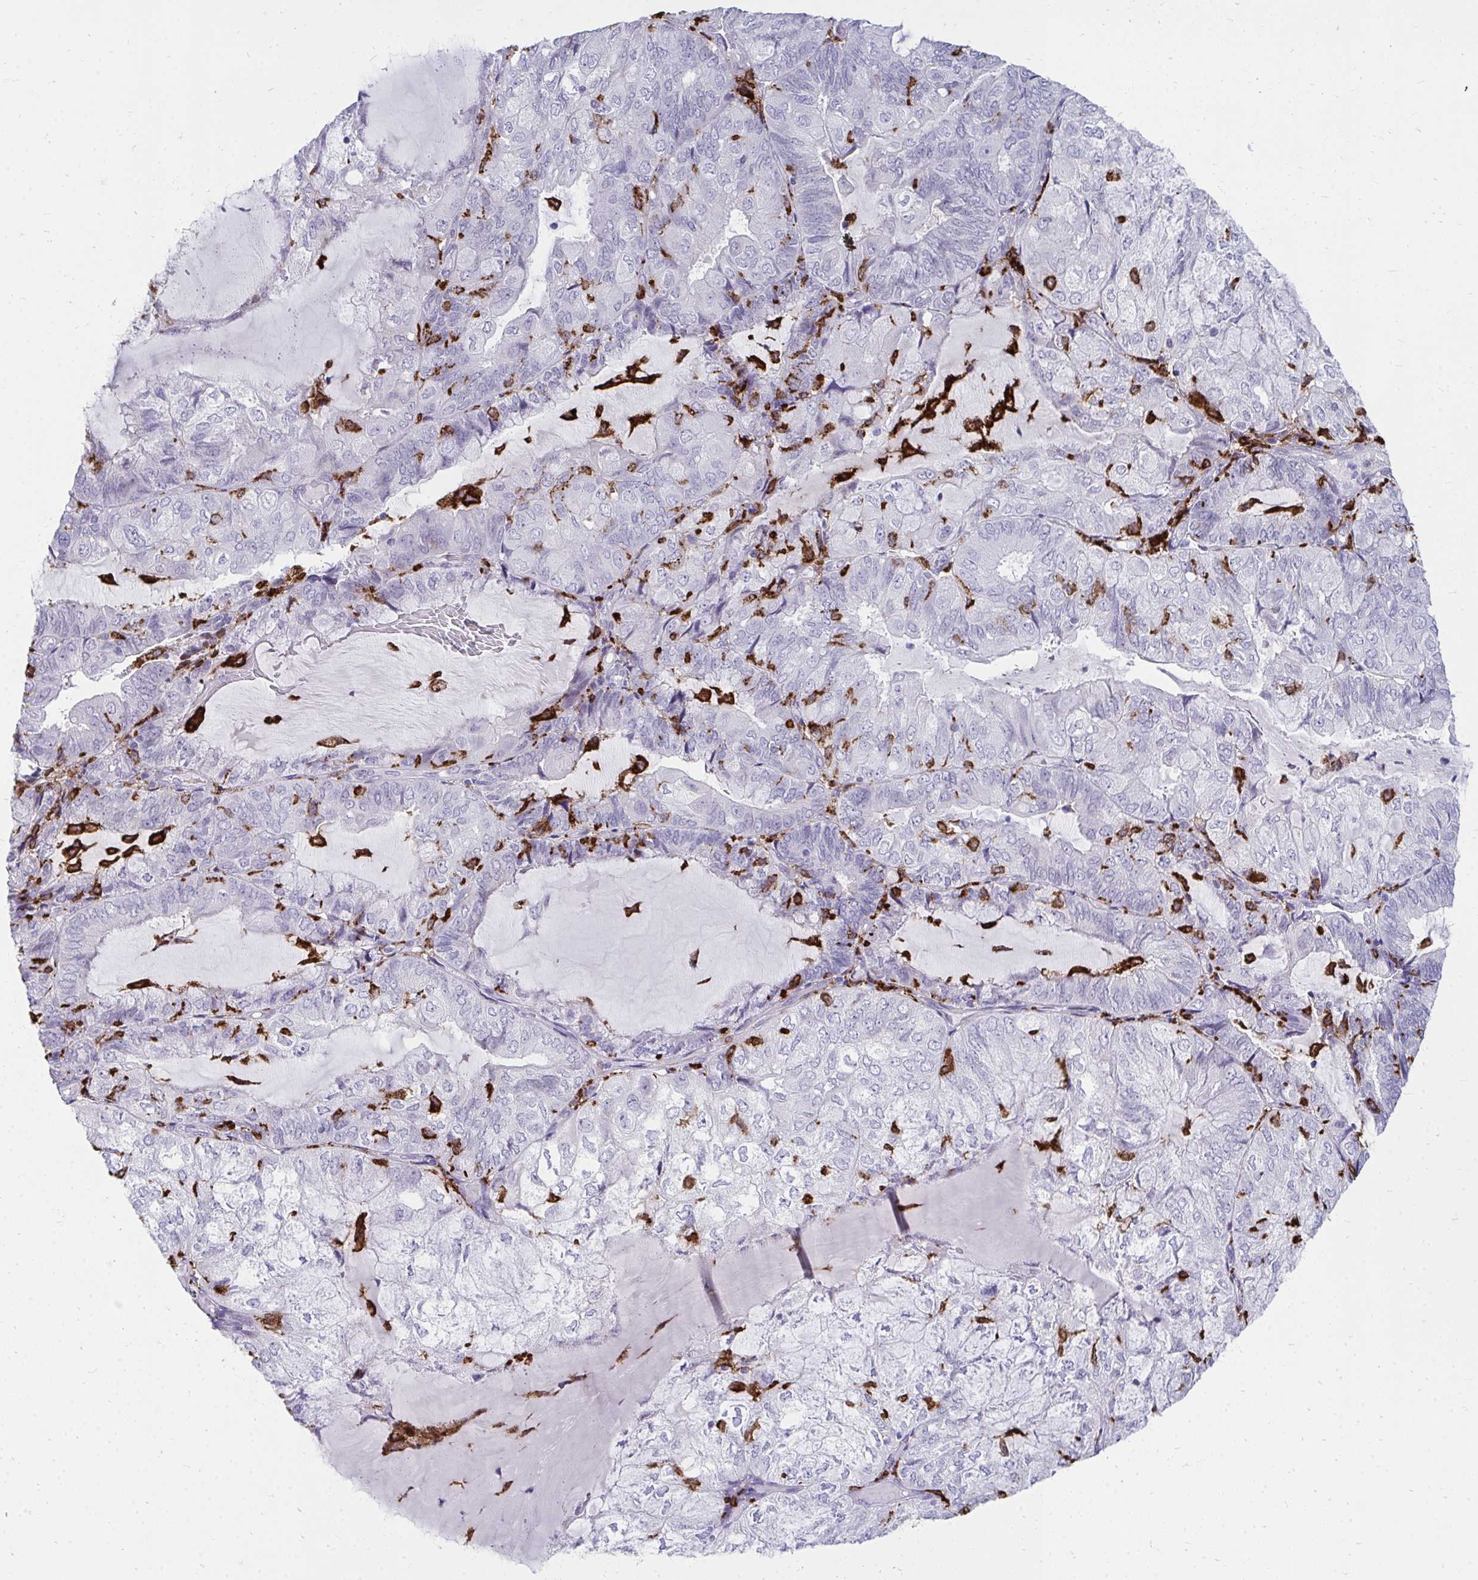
{"staining": {"intensity": "negative", "quantity": "none", "location": "none"}, "tissue": "endometrial cancer", "cell_type": "Tumor cells", "image_type": "cancer", "snomed": [{"axis": "morphology", "description": "Adenocarcinoma, NOS"}, {"axis": "topography", "description": "Endometrium"}], "caption": "Immunohistochemical staining of human endometrial cancer reveals no significant staining in tumor cells.", "gene": "CD163", "patient": {"sex": "female", "age": 81}}